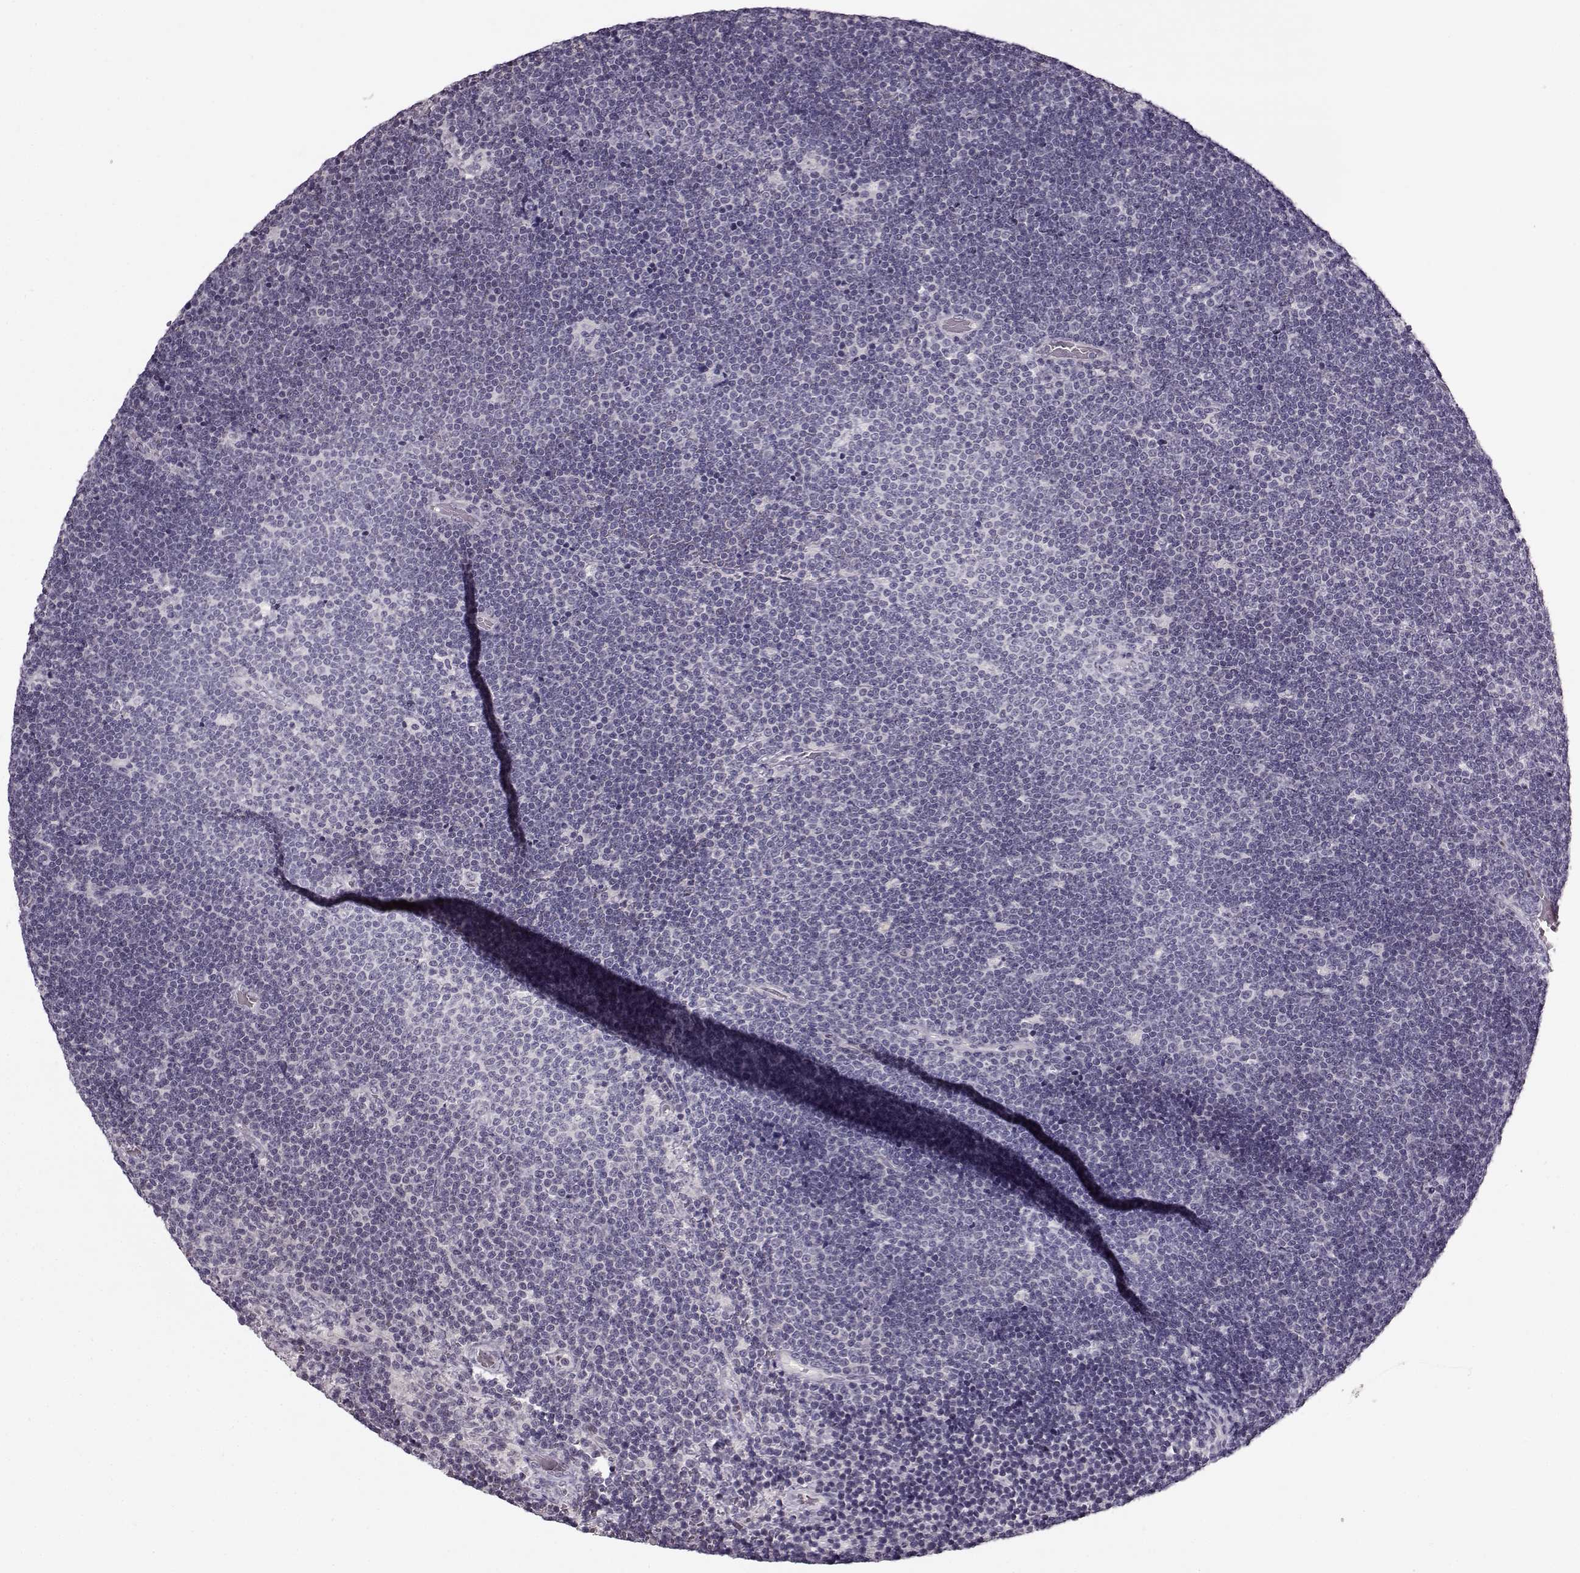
{"staining": {"intensity": "negative", "quantity": "none", "location": "none"}, "tissue": "lymphoma", "cell_type": "Tumor cells", "image_type": "cancer", "snomed": [{"axis": "morphology", "description": "Malignant lymphoma, non-Hodgkin's type, Low grade"}, {"axis": "topography", "description": "Brain"}], "caption": "Human lymphoma stained for a protein using immunohistochemistry (IHC) displays no expression in tumor cells.", "gene": "RP1L1", "patient": {"sex": "female", "age": 66}}